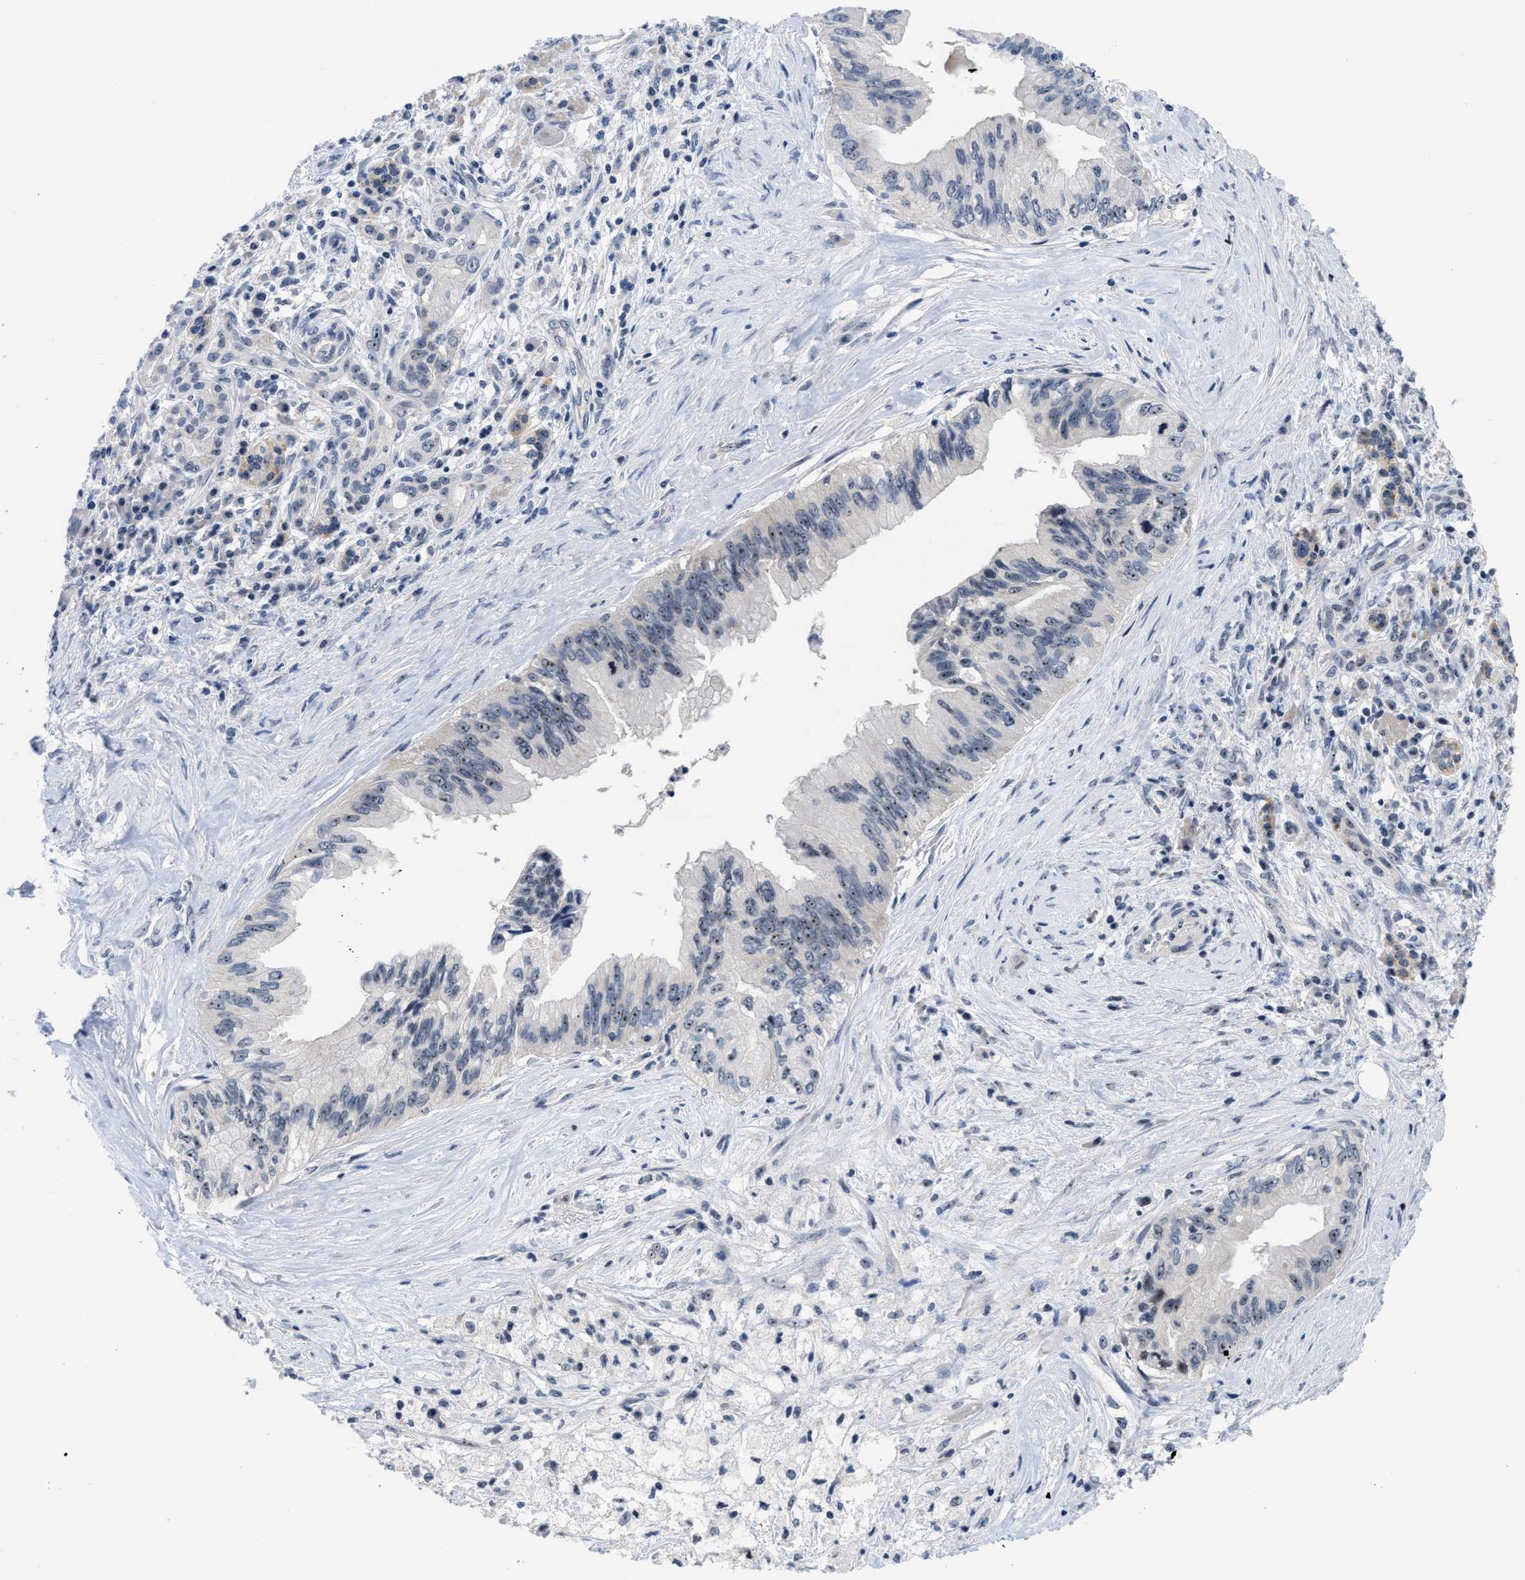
{"staining": {"intensity": "moderate", "quantity": "25%-75%", "location": "nuclear"}, "tissue": "pancreatic cancer", "cell_type": "Tumor cells", "image_type": "cancer", "snomed": [{"axis": "morphology", "description": "Adenocarcinoma, NOS"}, {"axis": "topography", "description": "Pancreas"}], "caption": "Pancreatic cancer (adenocarcinoma) tissue demonstrates moderate nuclear expression in approximately 25%-75% of tumor cells, visualized by immunohistochemistry.", "gene": "NOP58", "patient": {"sex": "female", "age": 73}}